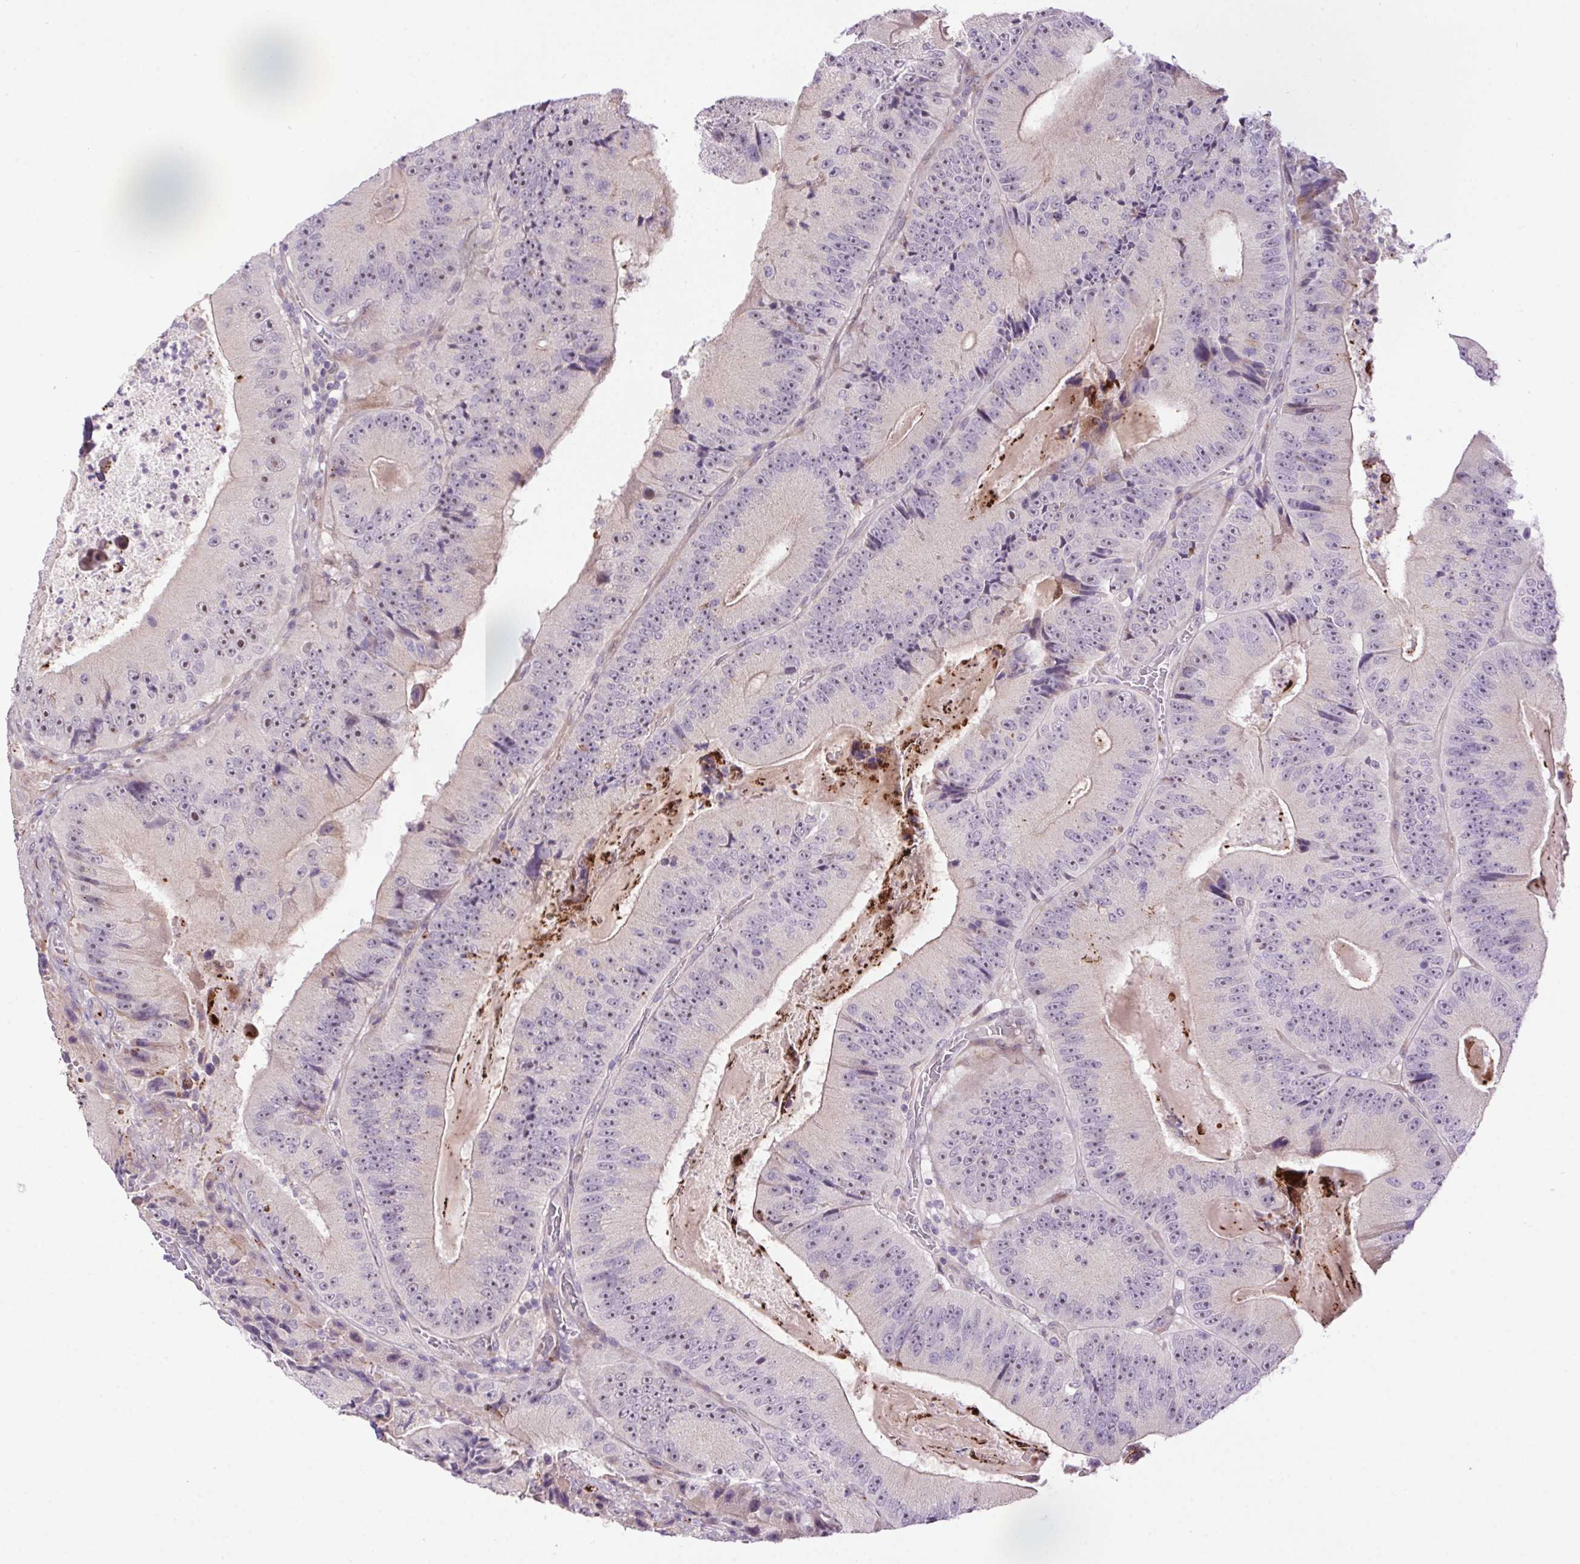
{"staining": {"intensity": "moderate", "quantity": ">75%", "location": "nuclear"}, "tissue": "colorectal cancer", "cell_type": "Tumor cells", "image_type": "cancer", "snomed": [{"axis": "morphology", "description": "Adenocarcinoma, NOS"}, {"axis": "topography", "description": "Colon"}], "caption": "This photomicrograph displays colorectal adenocarcinoma stained with IHC to label a protein in brown. The nuclear of tumor cells show moderate positivity for the protein. Nuclei are counter-stained blue.", "gene": "LRRTM1", "patient": {"sex": "female", "age": 86}}